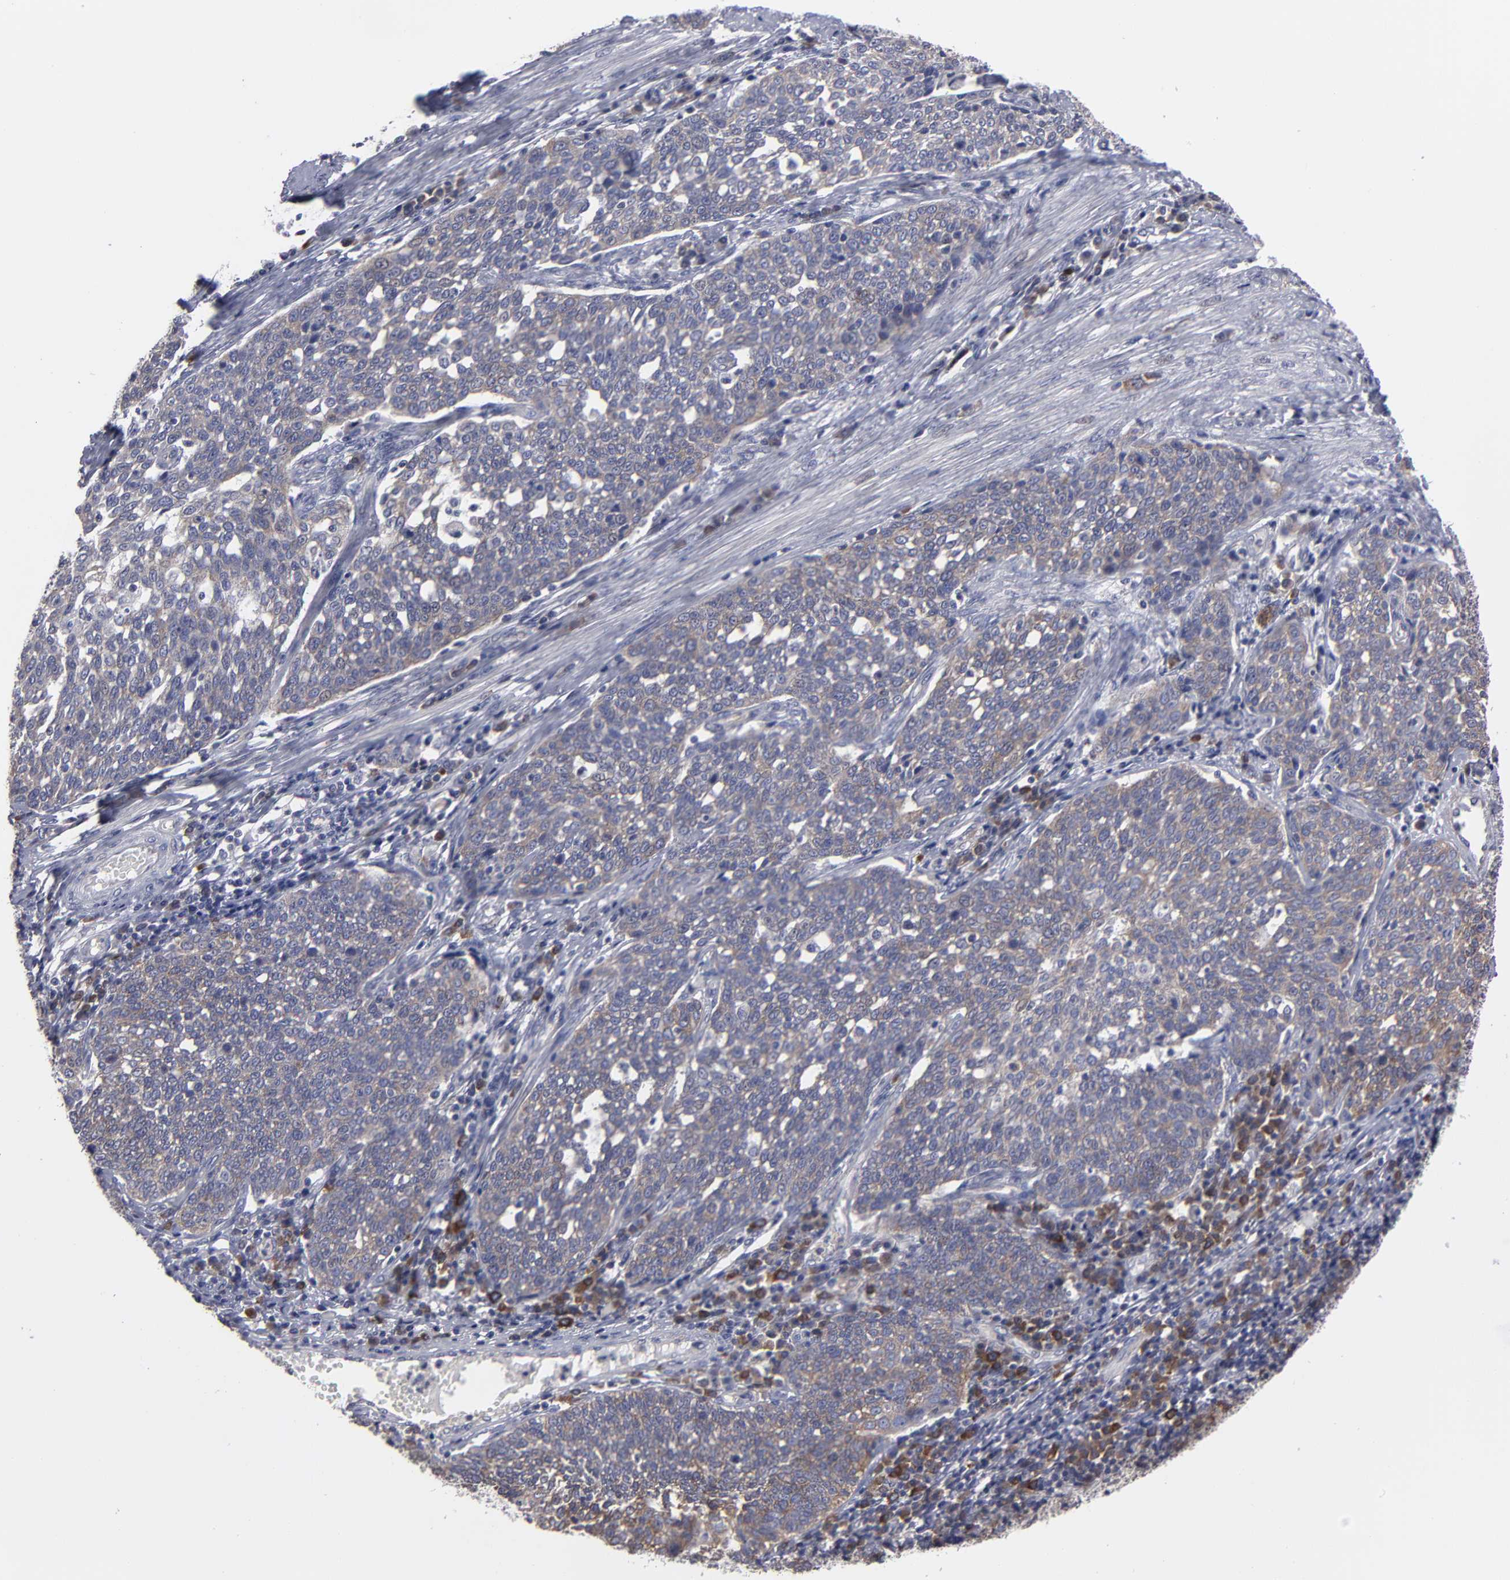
{"staining": {"intensity": "weak", "quantity": ">75%", "location": "cytoplasmic/membranous"}, "tissue": "cervical cancer", "cell_type": "Tumor cells", "image_type": "cancer", "snomed": [{"axis": "morphology", "description": "Squamous cell carcinoma, NOS"}, {"axis": "topography", "description": "Cervix"}], "caption": "Tumor cells display weak cytoplasmic/membranous expression in about >75% of cells in cervical squamous cell carcinoma. The protein is shown in brown color, while the nuclei are stained blue.", "gene": "CEP97", "patient": {"sex": "female", "age": 34}}